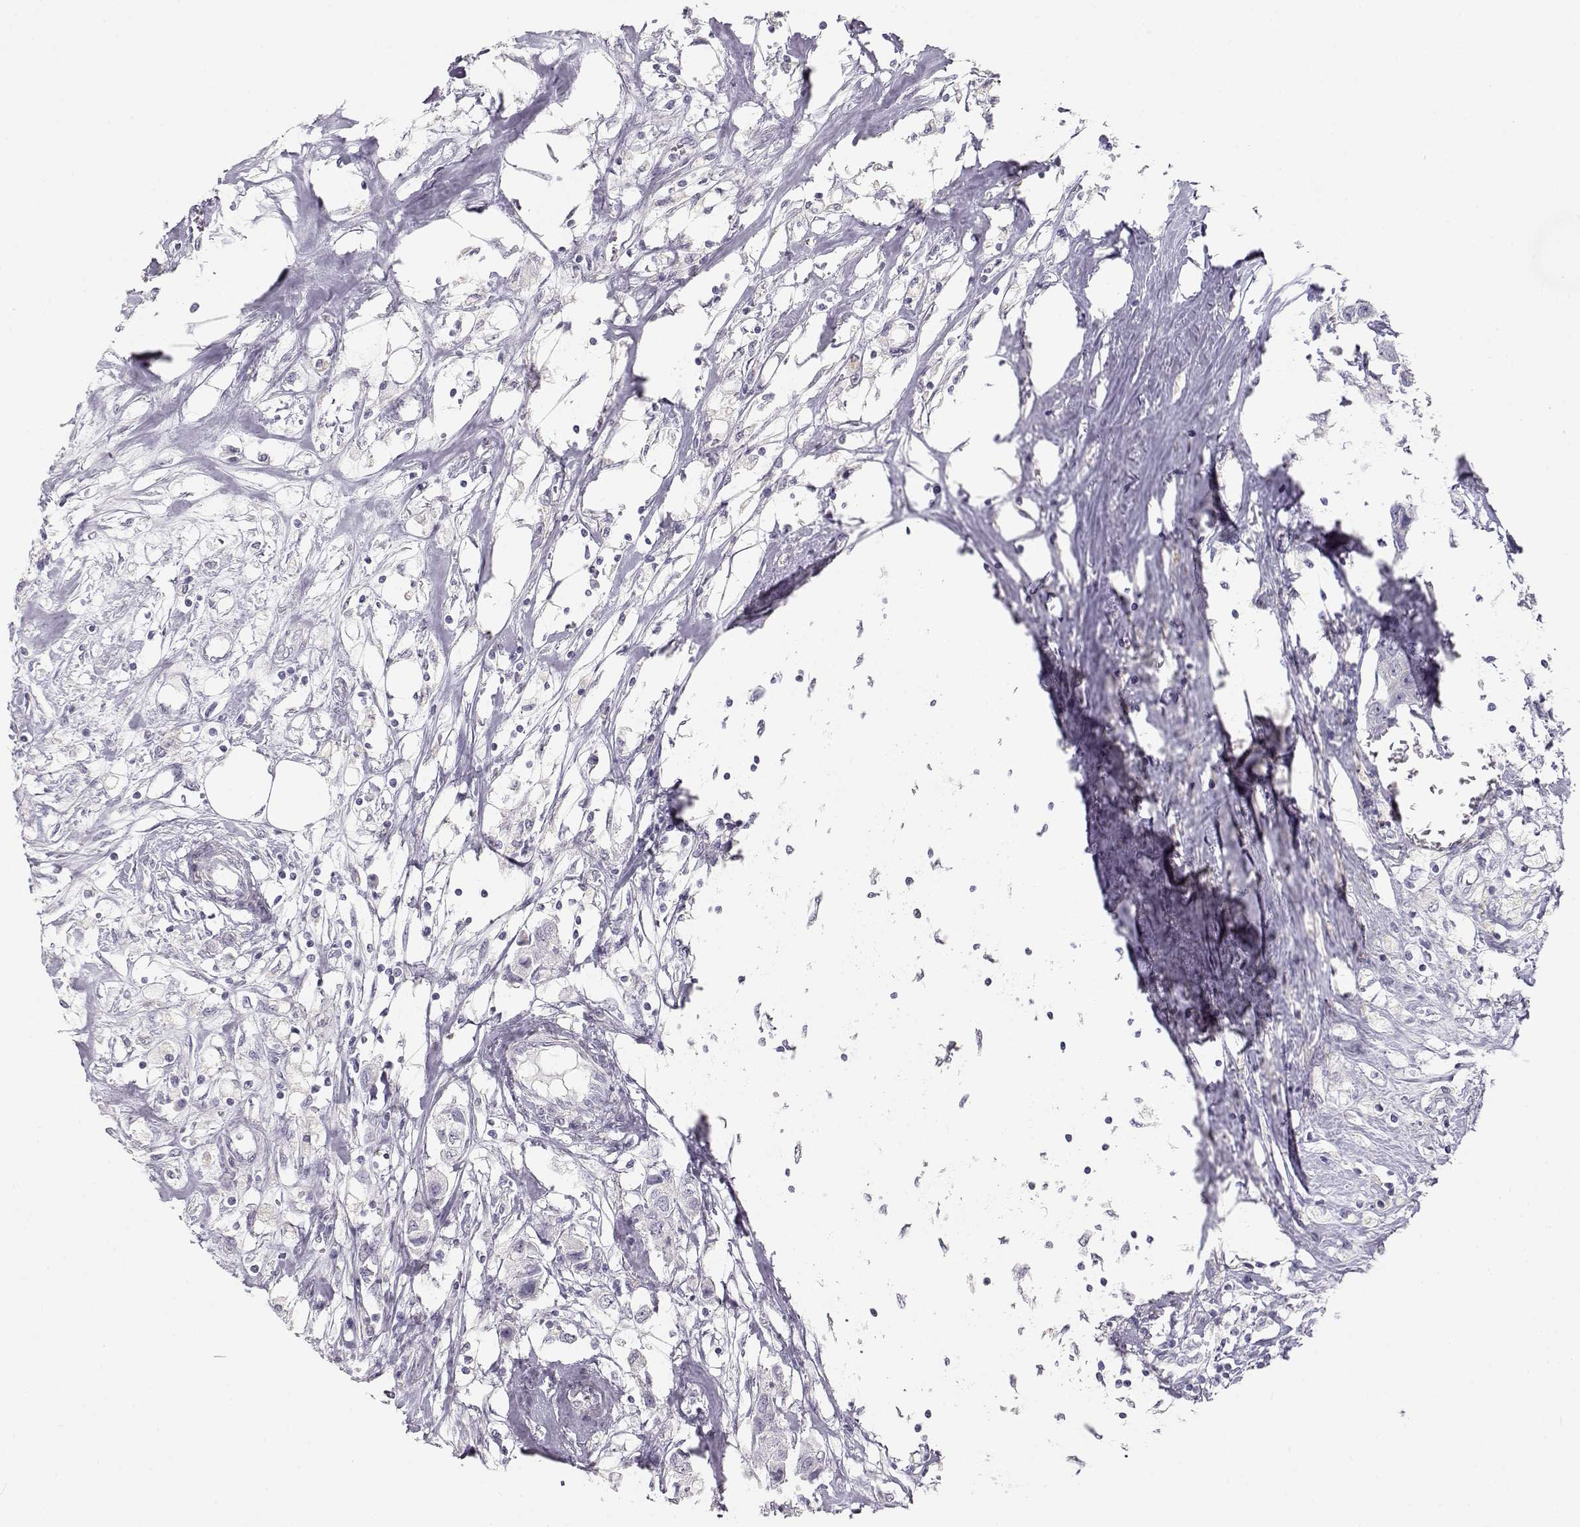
{"staining": {"intensity": "negative", "quantity": "none", "location": "none"}, "tissue": "breast cancer", "cell_type": "Tumor cells", "image_type": "cancer", "snomed": [{"axis": "morphology", "description": "Duct carcinoma"}, {"axis": "topography", "description": "Breast"}], "caption": "The photomicrograph displays no significant staining in tumor cells of breast intraductal carcinoma. (DAB IHC, high magnification).", "gene": "TKTL1", "patient": {"sex": "female", "age": 80}}